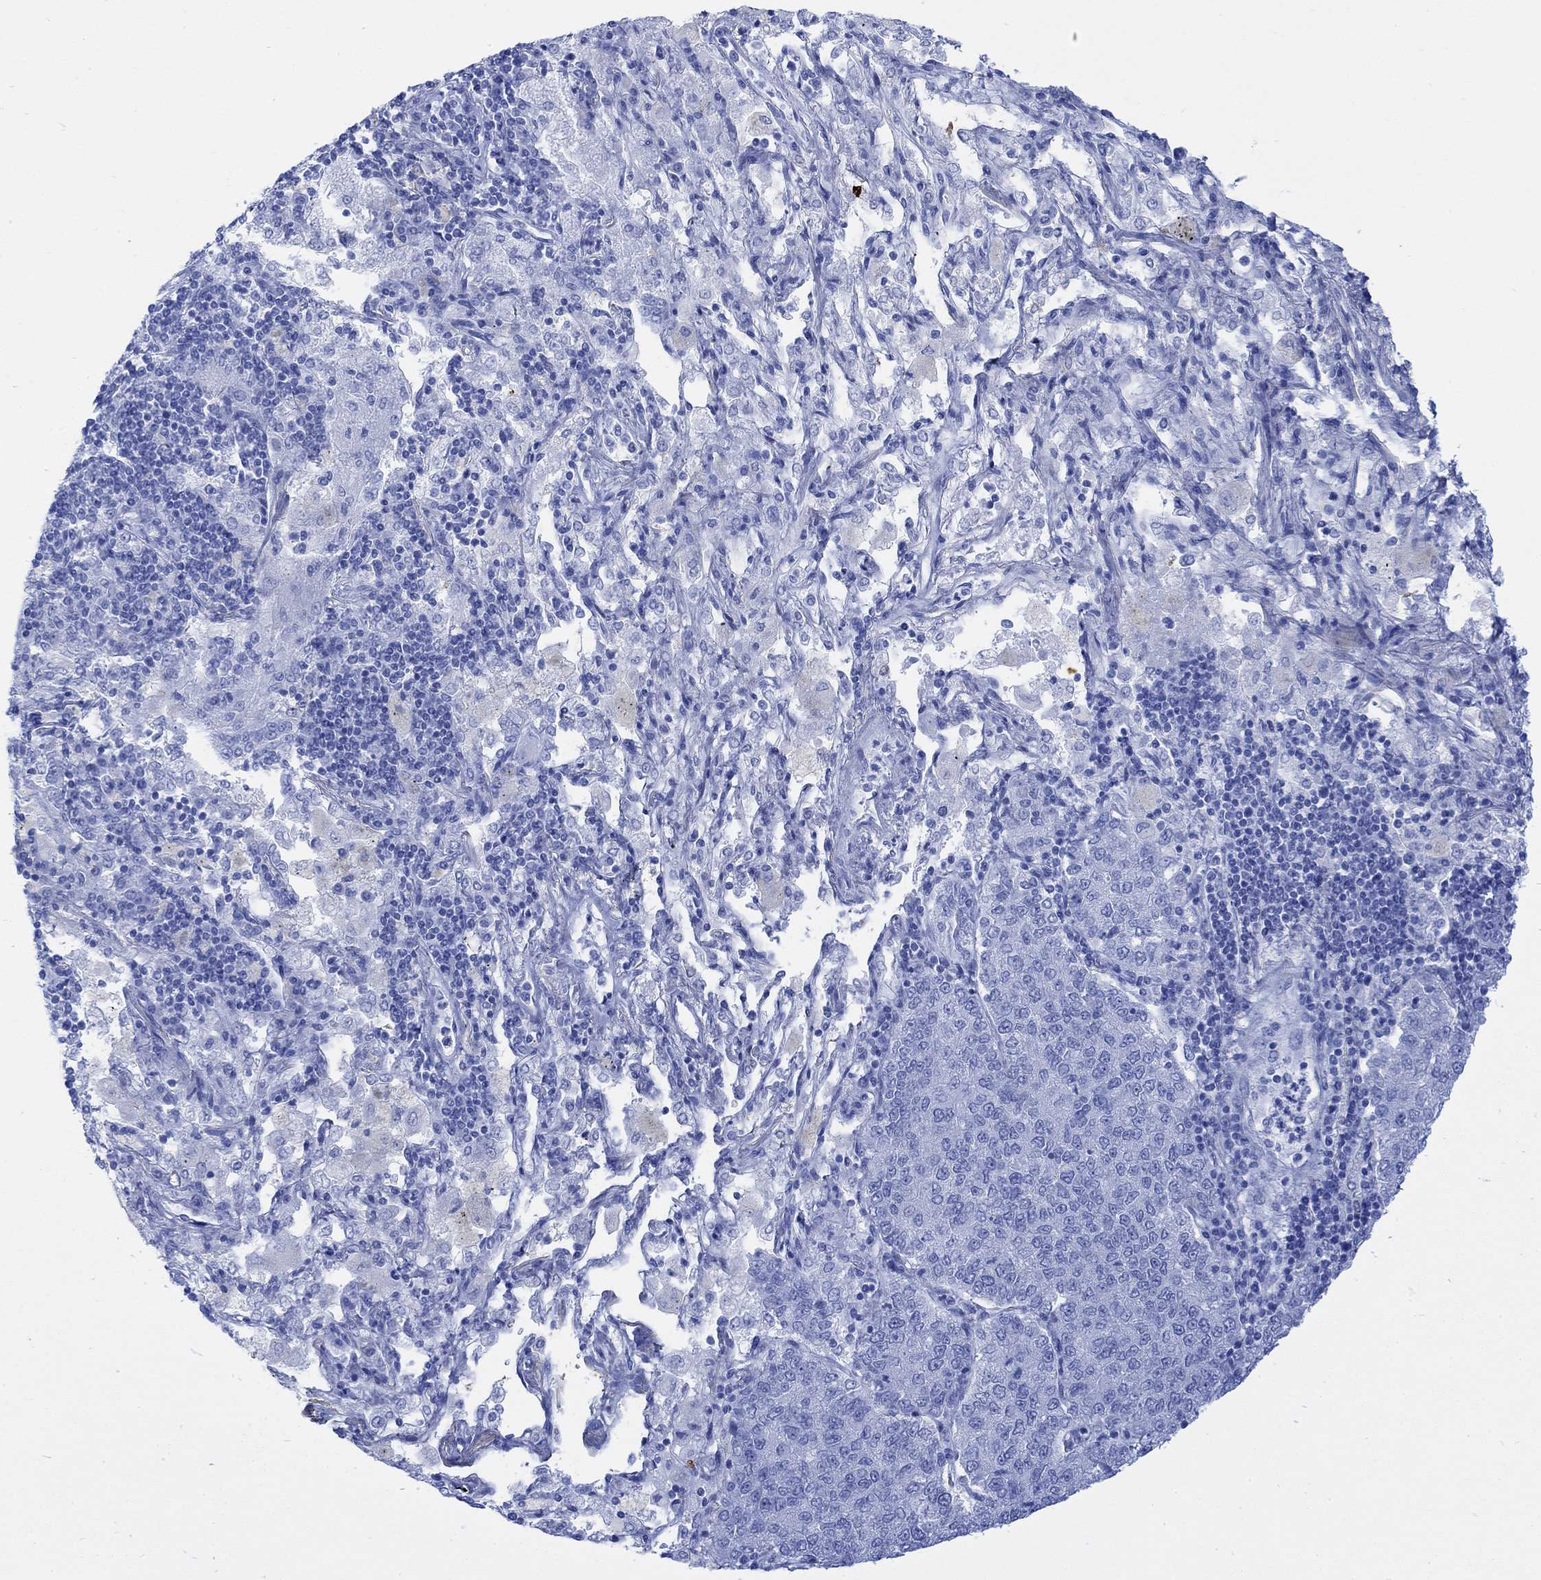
{"staining": {"intensity": "negative", "quantity": "none", "location": "none"}, "tissue": "lung cancer", "cell_type": "Tumor cells", "image_type": "cancer", "snomed": [{"axis": "morphology", "description": "Adenocarcinoma, NOS"}, {"axis": "topography", "description": "Lung"}], "caption": "Micrograph shows no significant protein positivity in tumor cells of lung adenocarcinoma. The staining was performed using DAB (3,3'-diaminobenzidine) to visualize the protein expression in brown, while the nuclei were stained in blue with hematoxylin (Magnification: 20x).", "gene": "TPPP3", "patient": {"sex": "male", "age": 49}}